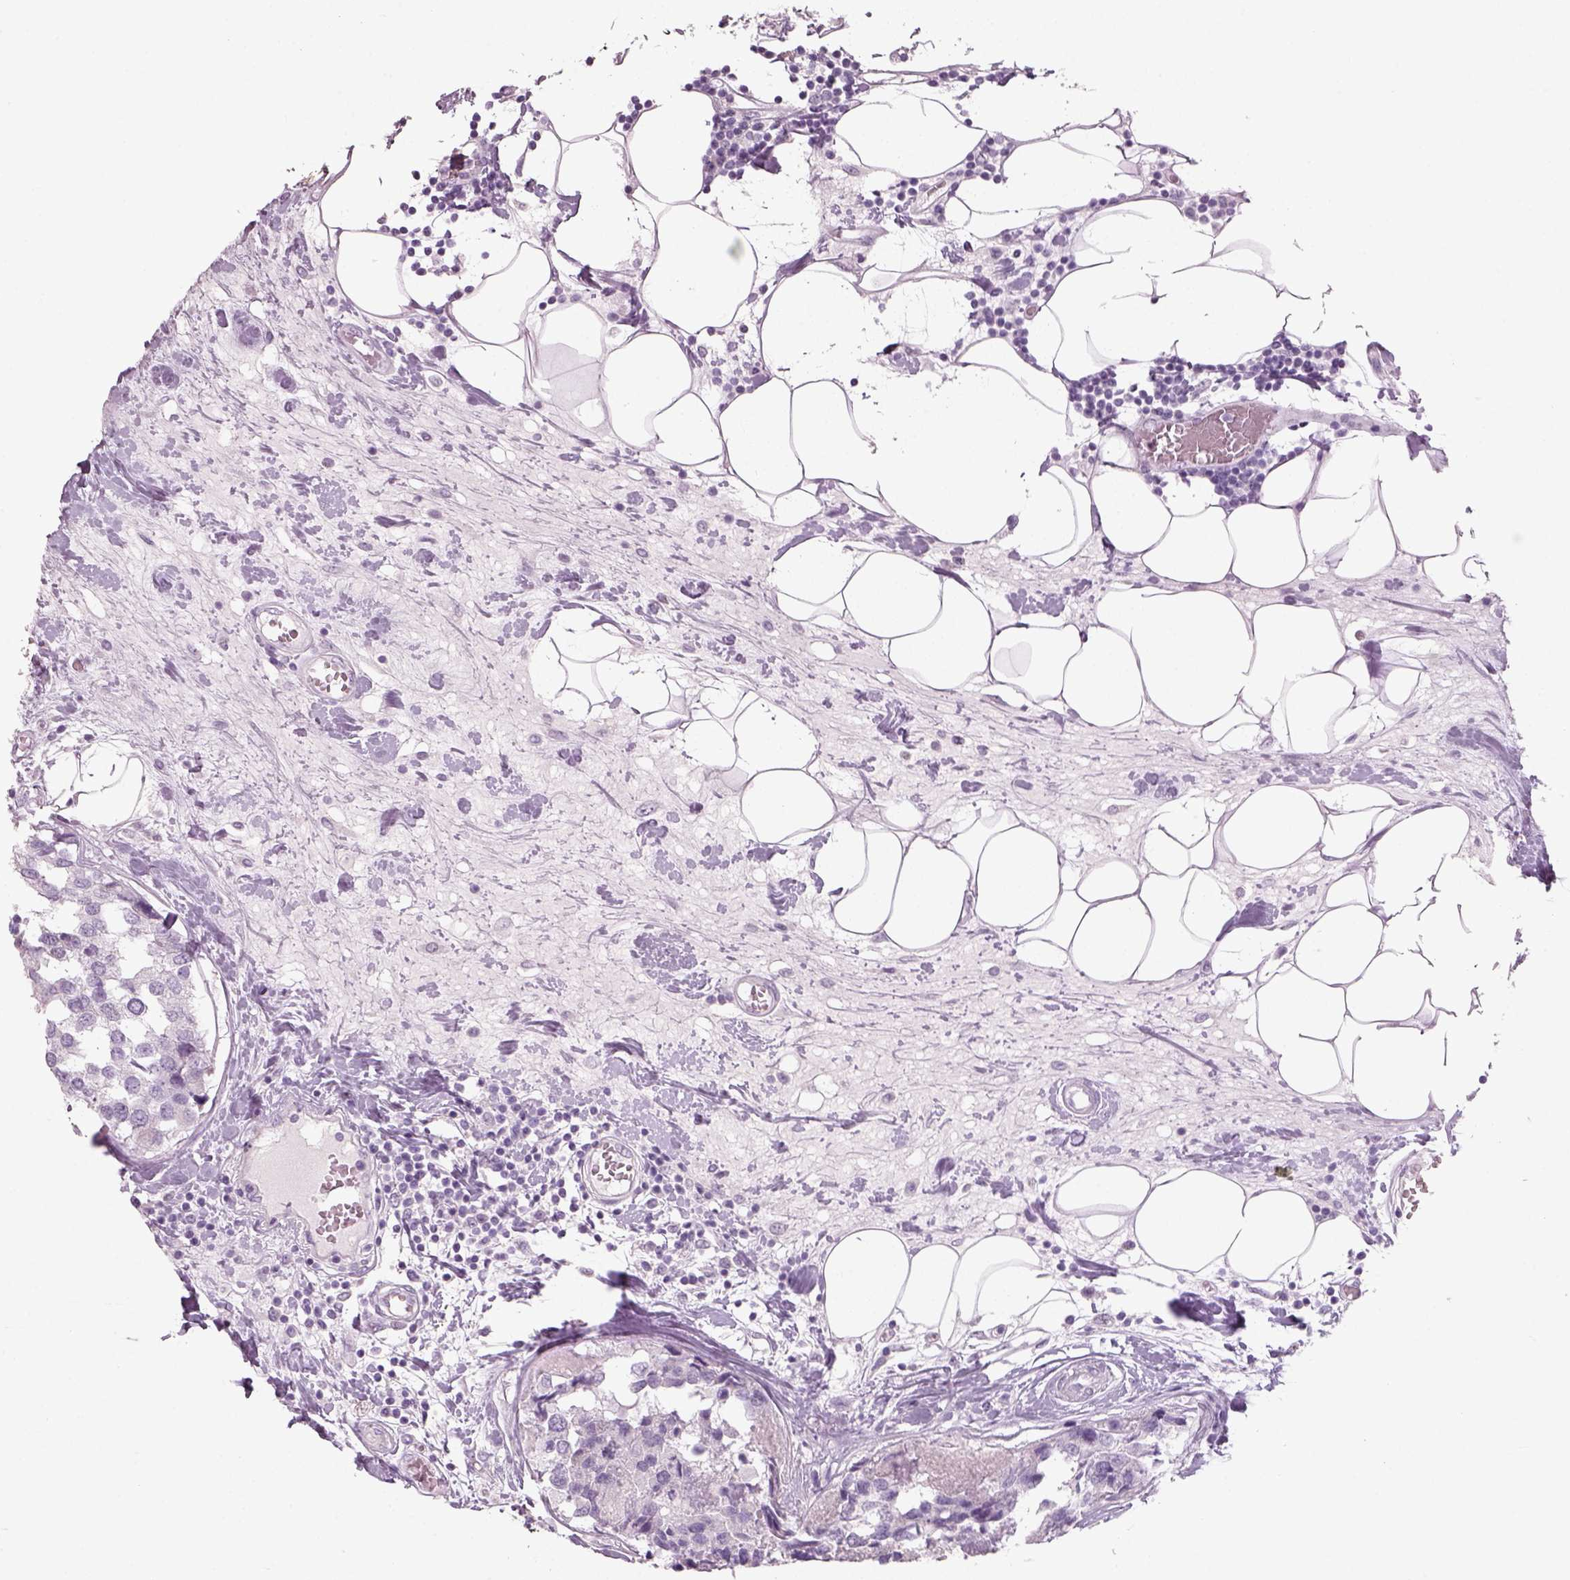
{"staining": {"intensity": "negative", "quantity": "none", "location": "none"}, "tissue": "breast cancer", "cell_type": "Tumor cells", "image_type": "cancer", "snomed": [{"axis": "morphology", "description": "Lobular carcinoma"}, {"axis": "topography", "description": "Breast"}], "caption": "Immunohistochemistry of breast cancer exhibits no expression in tumor cells. The staining was performed using DAB to visualize the protein expression in brown, while the nuclei were stained in blue with hematoxylin (Magnification: 20x).", "gene": "SLC6A2", "patient": {"sex": "female", "age": 59}}